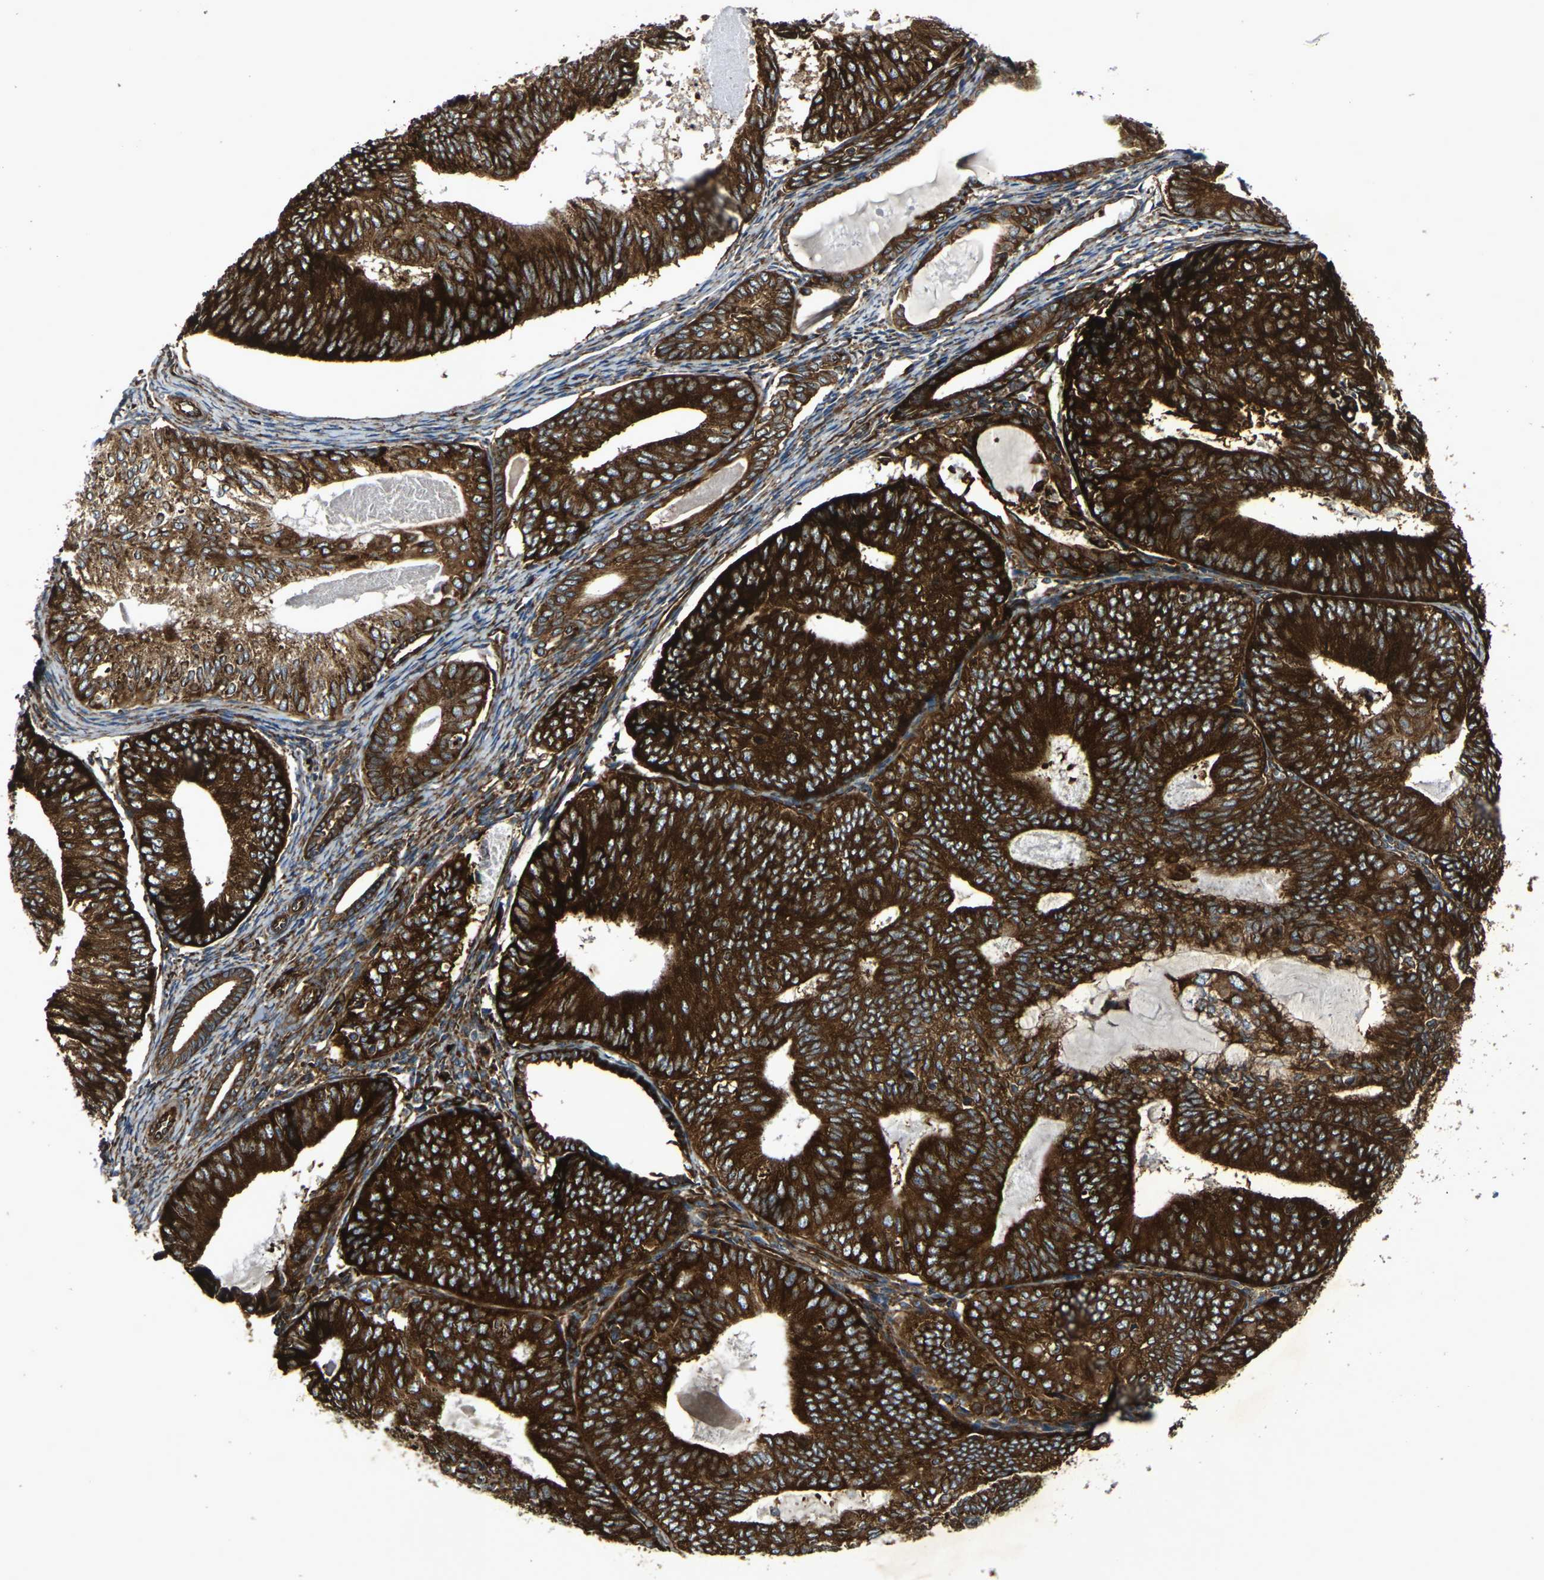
{"staining": {"intensity": "strong", "quantity": ">75%", "location": "cytoplasmic/membranous"}, "tissue": "endometrial cancer", "cell_type": "Tumor cells", "image_type": "cancer", "snomed": [{"axis": "morphology", "description": "Adenocarcinoma, NOS"}, {"axis": "topography", "description": "Endometrium"}], "caption": "Immunohistochemical staining of adenocarcinoma (endometrial) displays strong cytoplasmic/membranous protein staining in about >75% of tumor cells. The protein is stained brown, and the nuclei are stained in blue (DAB IHC with brightfield microscopy, high magnification).", "gene": "MARCHF2", "patient": {"sex": "female", "age": 81}}